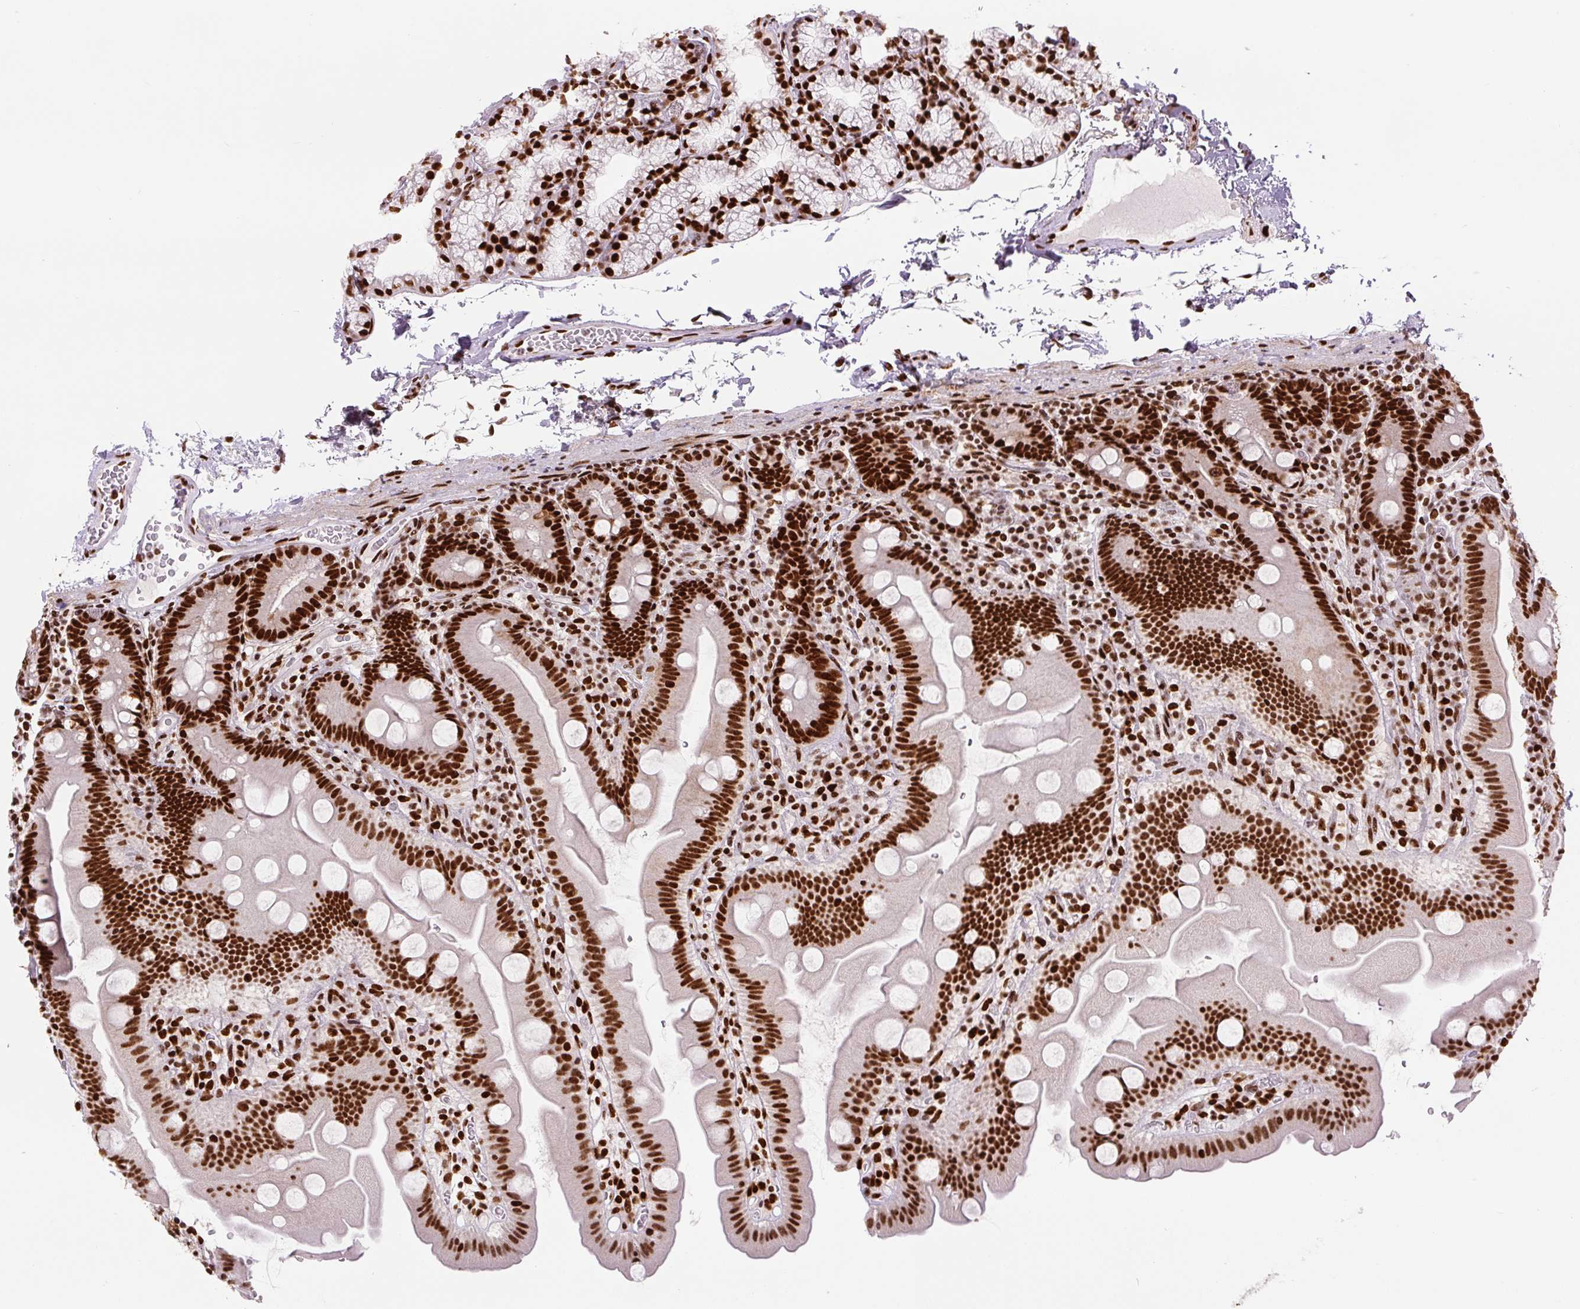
{"staining": {"intensity": "strong", "quantity": ">75%", "location": "nuclear"}, "tissue": "small intestine", "cell_type": "Glandular cells", "image_type": "normal", "snomed": [{"axis": "morphology", "description": "Normal tissue, NOS"}, {"axis": "topography", "description": "Small intestine"}], "caption": "A high-resolution image shows immunohistochemistry staining of unremarkable small intestine, which shows strong nuclear expression in about >75% of glandular cells. Immunohistochemistry stains the protein in brown and the nuclei are stained blue.", "gene": "FUS", "patient": {"sex": "female", "age": 68}}